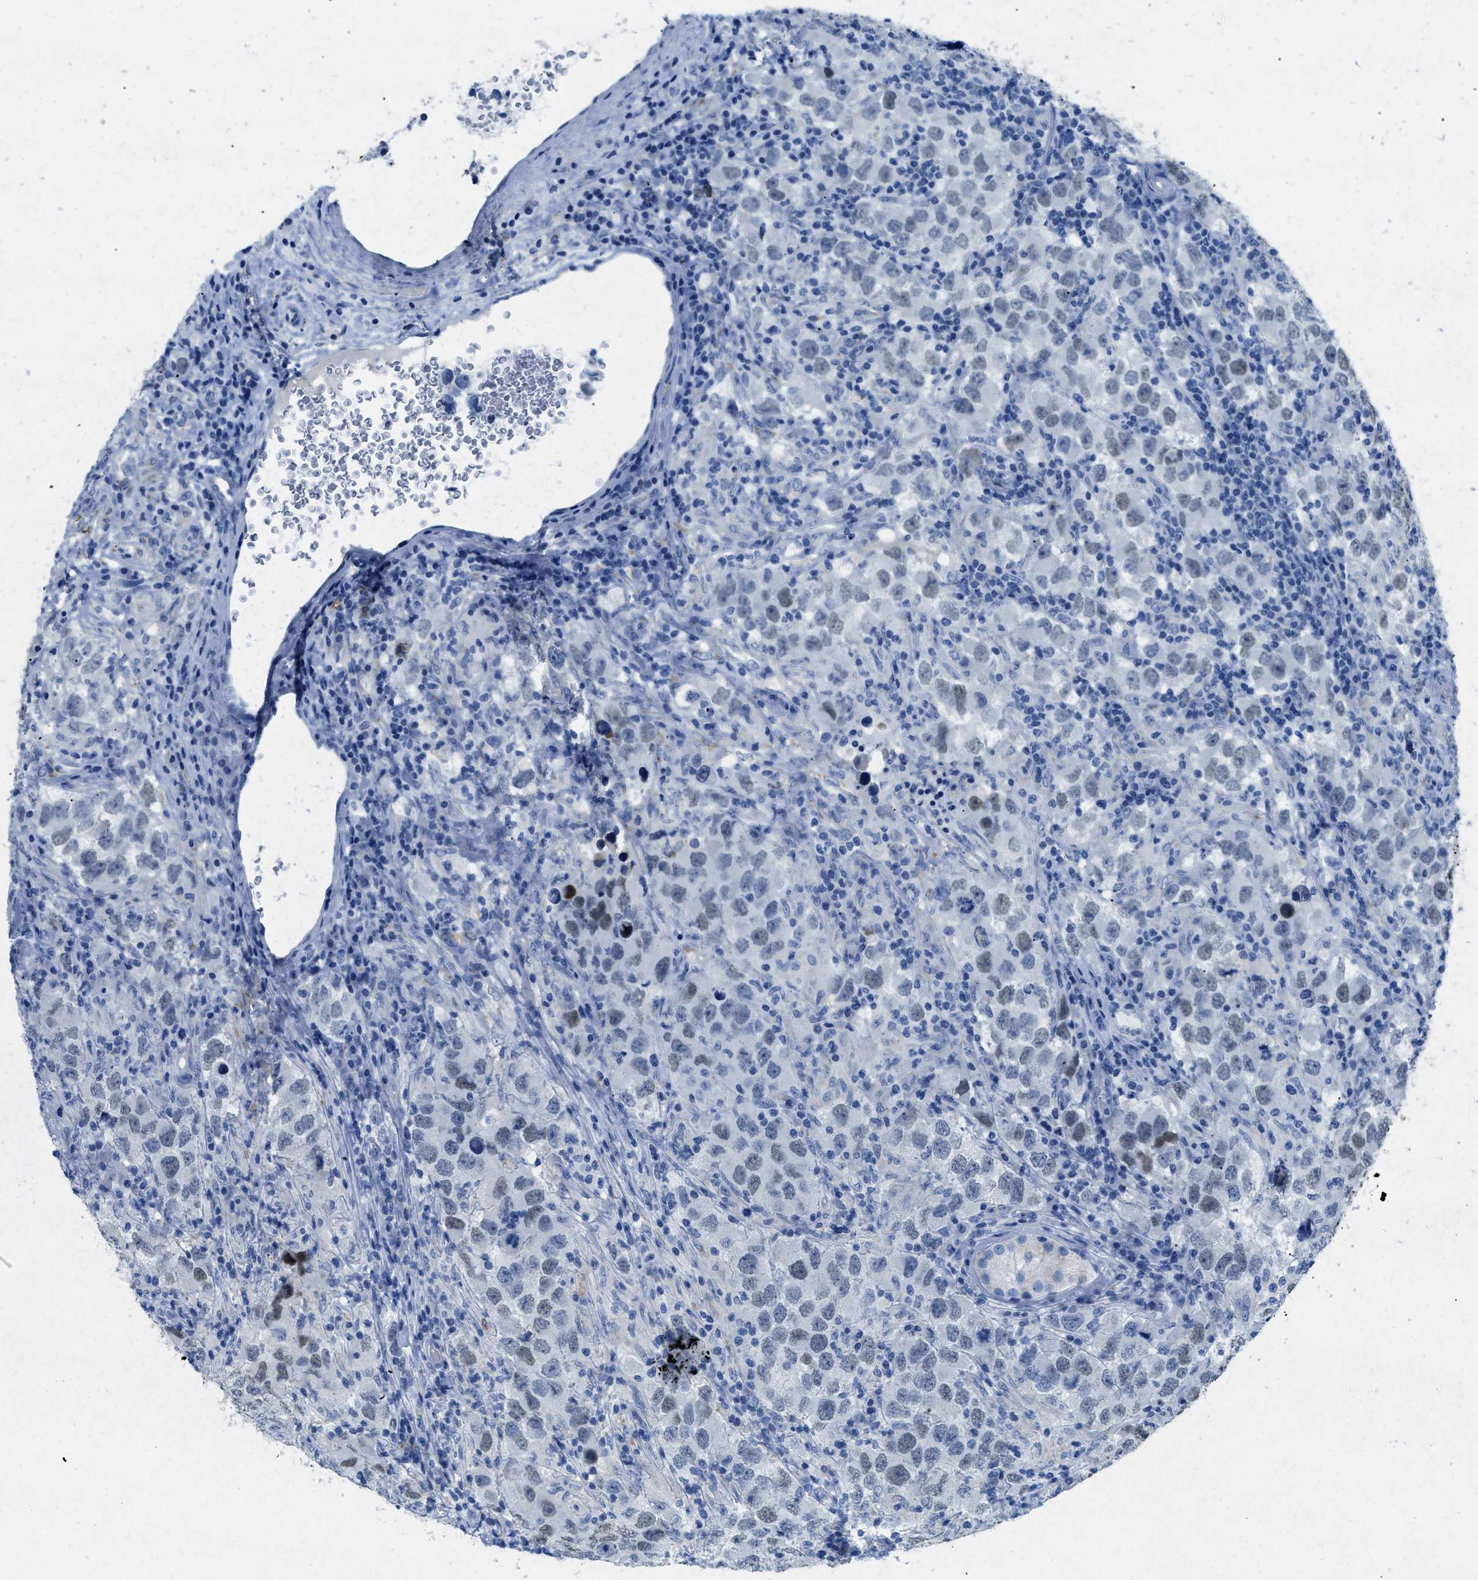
{"staining": {"intensity": "negative", "quantity": "none", "location": "none"}, "tissue": "testis cancer", "cell_type": "Tumor cells", "image_type": "cancer", "snomed": [{"axis": "morphology", "description": "Carcinoma, Embryonal, NOS"}, {"axis": "topography", "description": "Testis"}], "caption": "Immunohistochemistry image of testis embryonal carcinoma stained for a protein (brown), which exhibits no positivity in tumor cells.", "gene": "TASOR", "patient": {"sex": "male", "age": 21}}